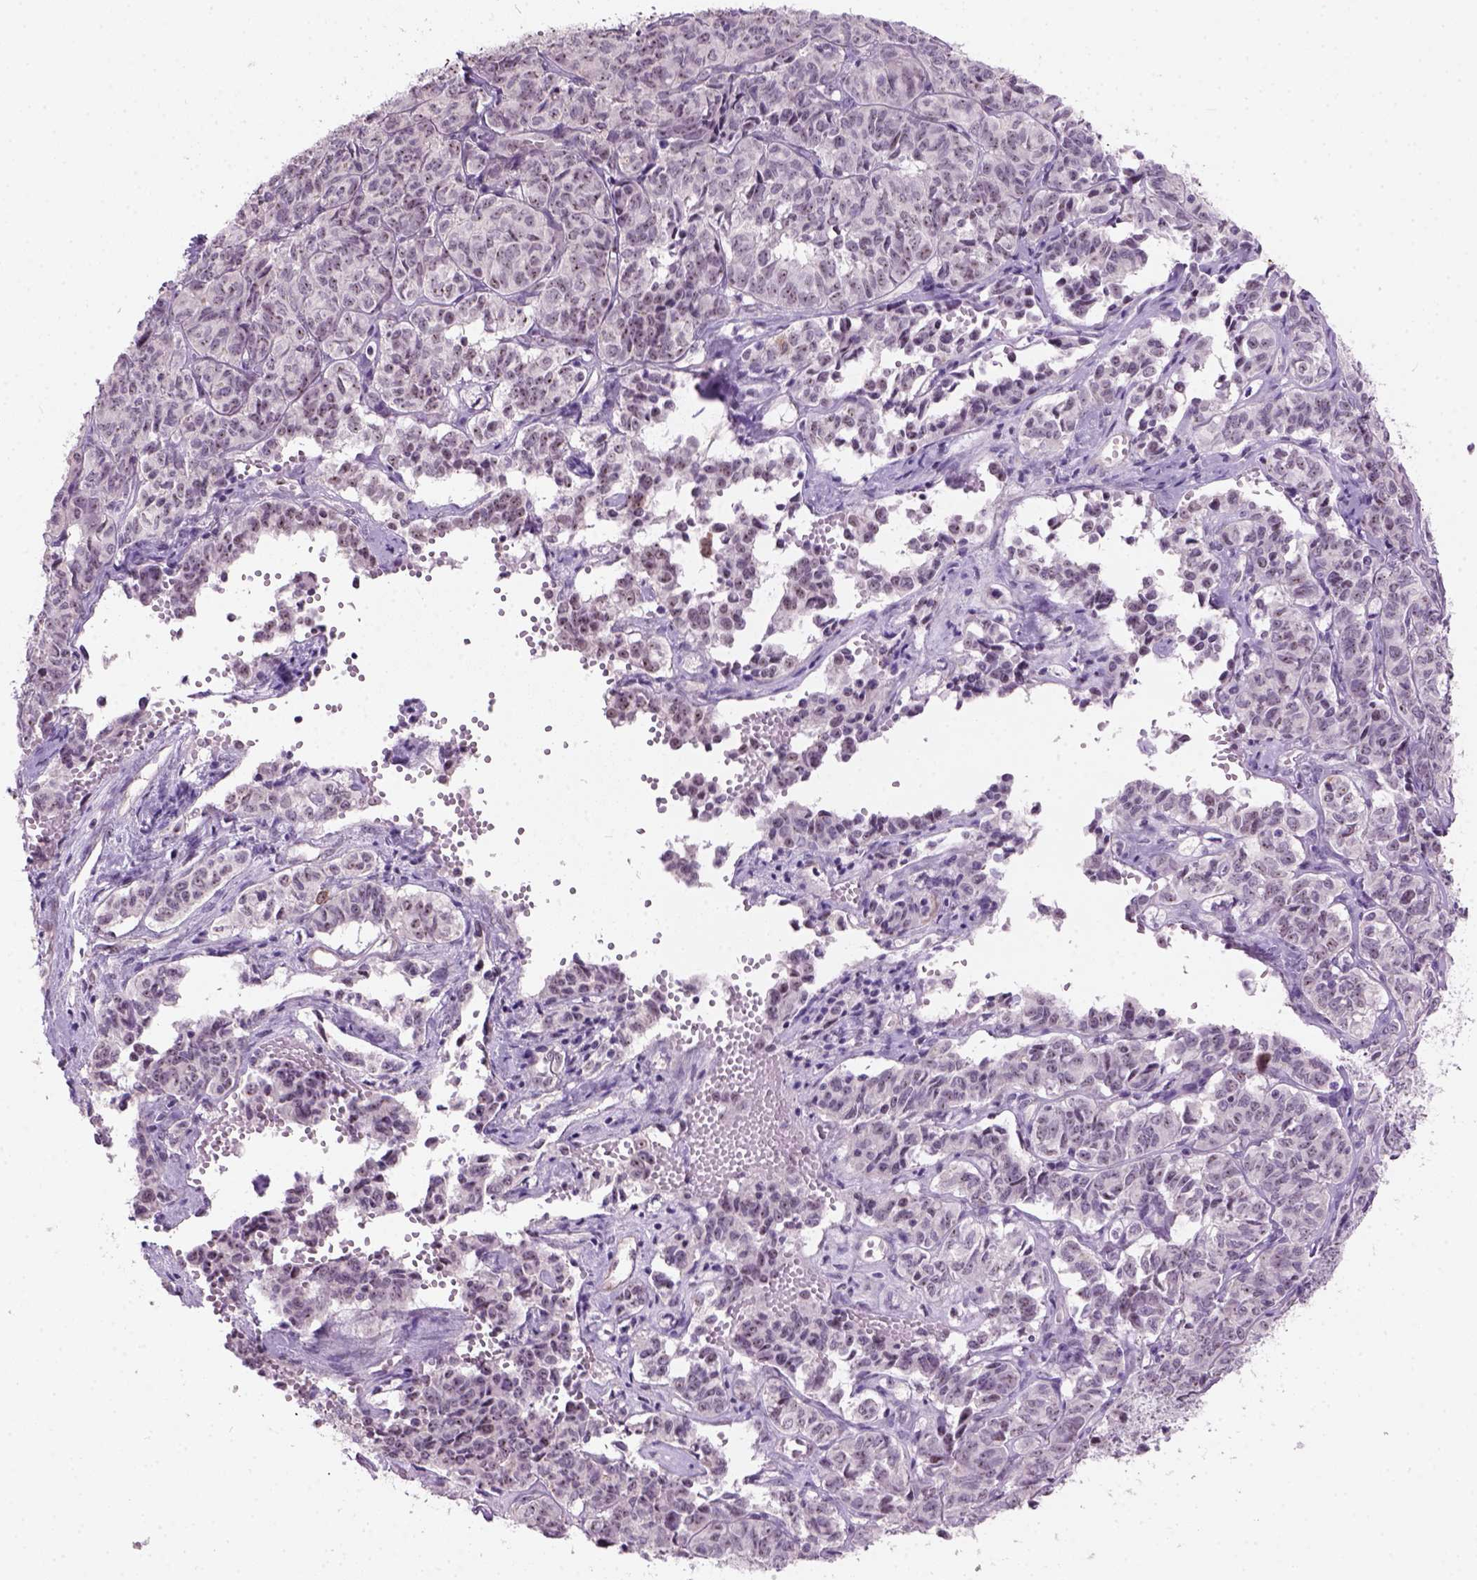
{"staining": {"intensity": "weak", "quantity": ">75%", "location": "nuclear"}, "tissue": "ovarian cancer", "cell_type": "Tumor cells", "image_type": "cancer", "snomed": [{"axis": "morphology", "description": "Carcinoma, endometroid"}, {"axis": "topography", "description": "Ovary"}], "caption": "Tumor cells exhibit low levels of weak nuclear expression in approximately >75% of cells in human ovarian cancer (endometroid carcinoma).", "gene": "RRS1", "patient": {"sex": "female", "age": 80}}